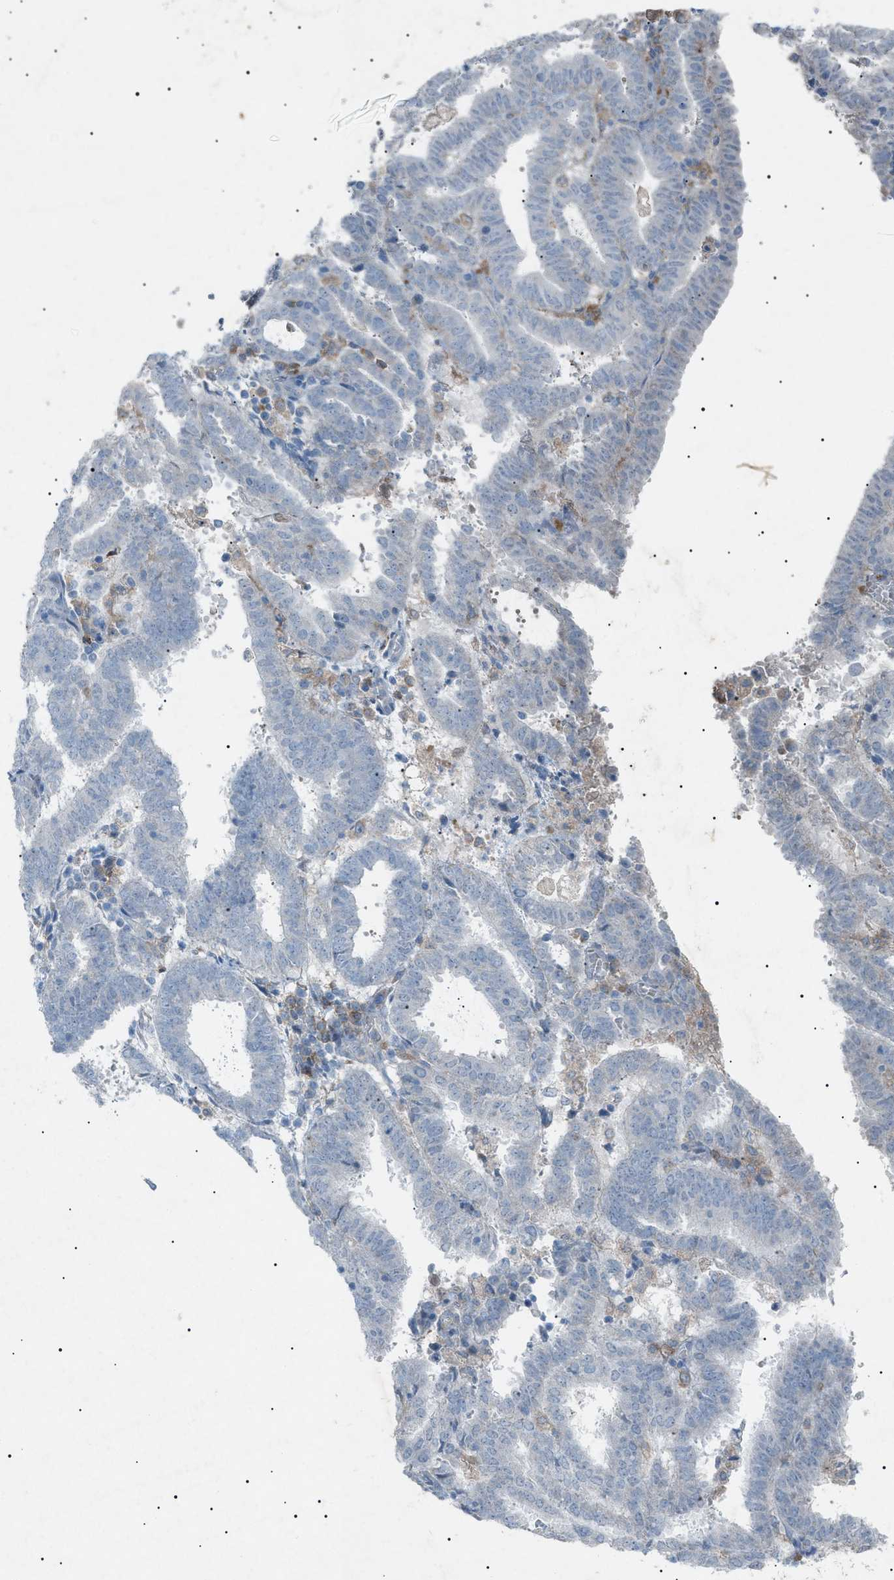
{"staining": {"intensity": "negative", "quantity": "none", "location": "none"}, "tissue": "endometrial cancer", "cell_type": "Tumor cells", "image_type": "cancer", "snomed": [{"axis": "morphology", "description": "Adenocarcinoma, NOS"}, {"axis": "topography", "description": "Uterus"}], "caption": "Image shows no protein positivity in tumor cells of endometrial cancer tissue.", "gene": "BTK", "patient": {"sex": "female", "age": 83}}